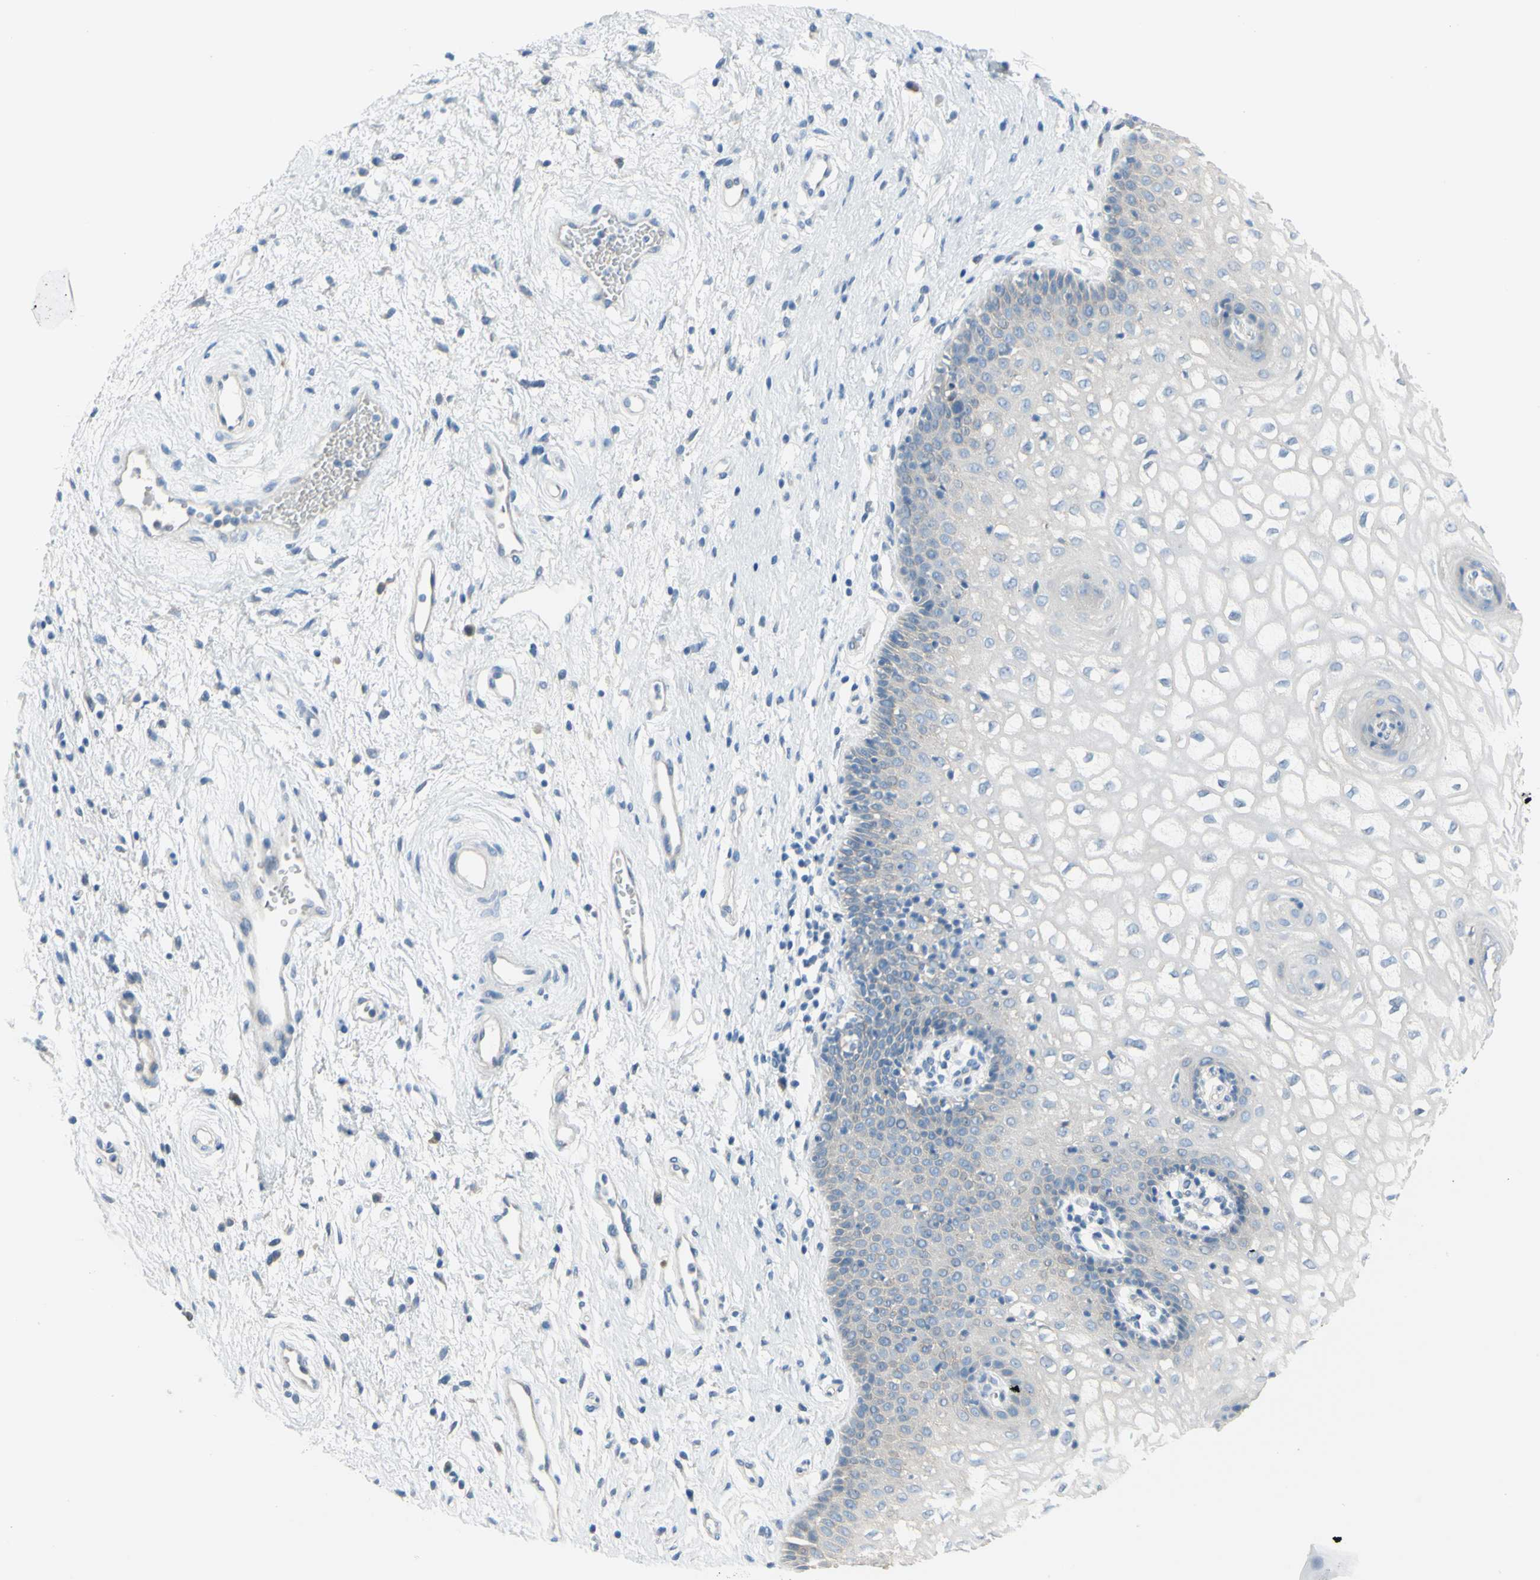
{"staining": {"intensity": "negative", "quantity": "none", "location": "none"}, "tissue": "vagina", "cell_type": "Squamous epithelial cells", "image_type": "normal", "snomed": [{"axis": "morphology", "description": "Normal tissue, NOS"}, {"axis": "topography", "description": "Vagina"}], "caption": "Vagina stained for a protein using IHC demonstrates no staining squamous epithelial cells.", "gene": "FRMD4B", "patient": {"sex": "female", "age": 34}}